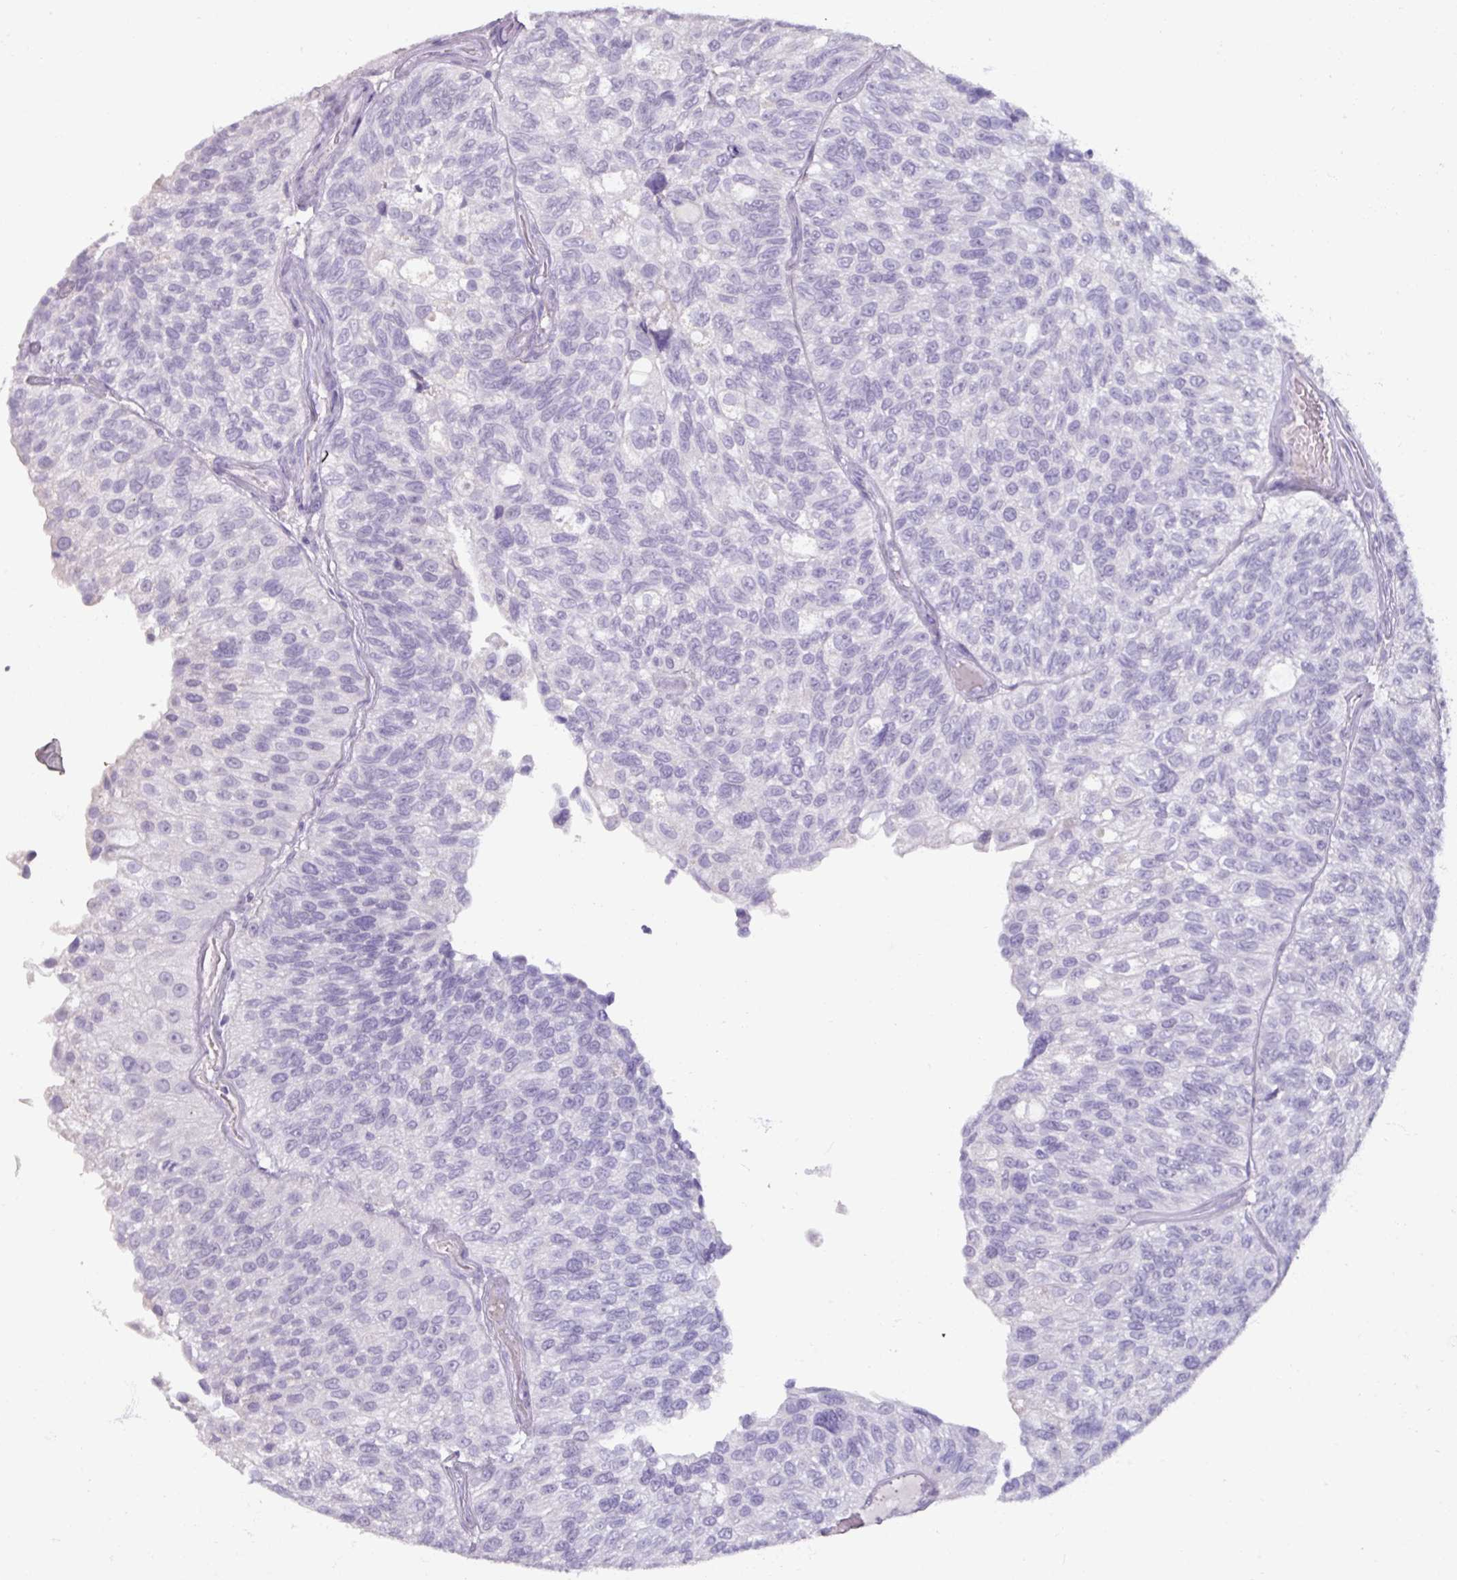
{"staining": {"intensity": "negative", "quantity": "none", "location": "none"}, "tissue": "urothelial cancer", "cell_type": "Tumor cells", "image_type": "cancer", "snomed": [{"axis": "morphology", "description": "Urothelial carcinoma, NOS"}, {"axis": "topography", "description": "Urinary bladder"}], "caption": "An immunohistochemistry image of transitional cell carcinoma is shown. There is no staining in tumor cells of transitional cell carcinoma.", "gene": "SLC27A5", "patient": {"sex": "male", "age": 87}}